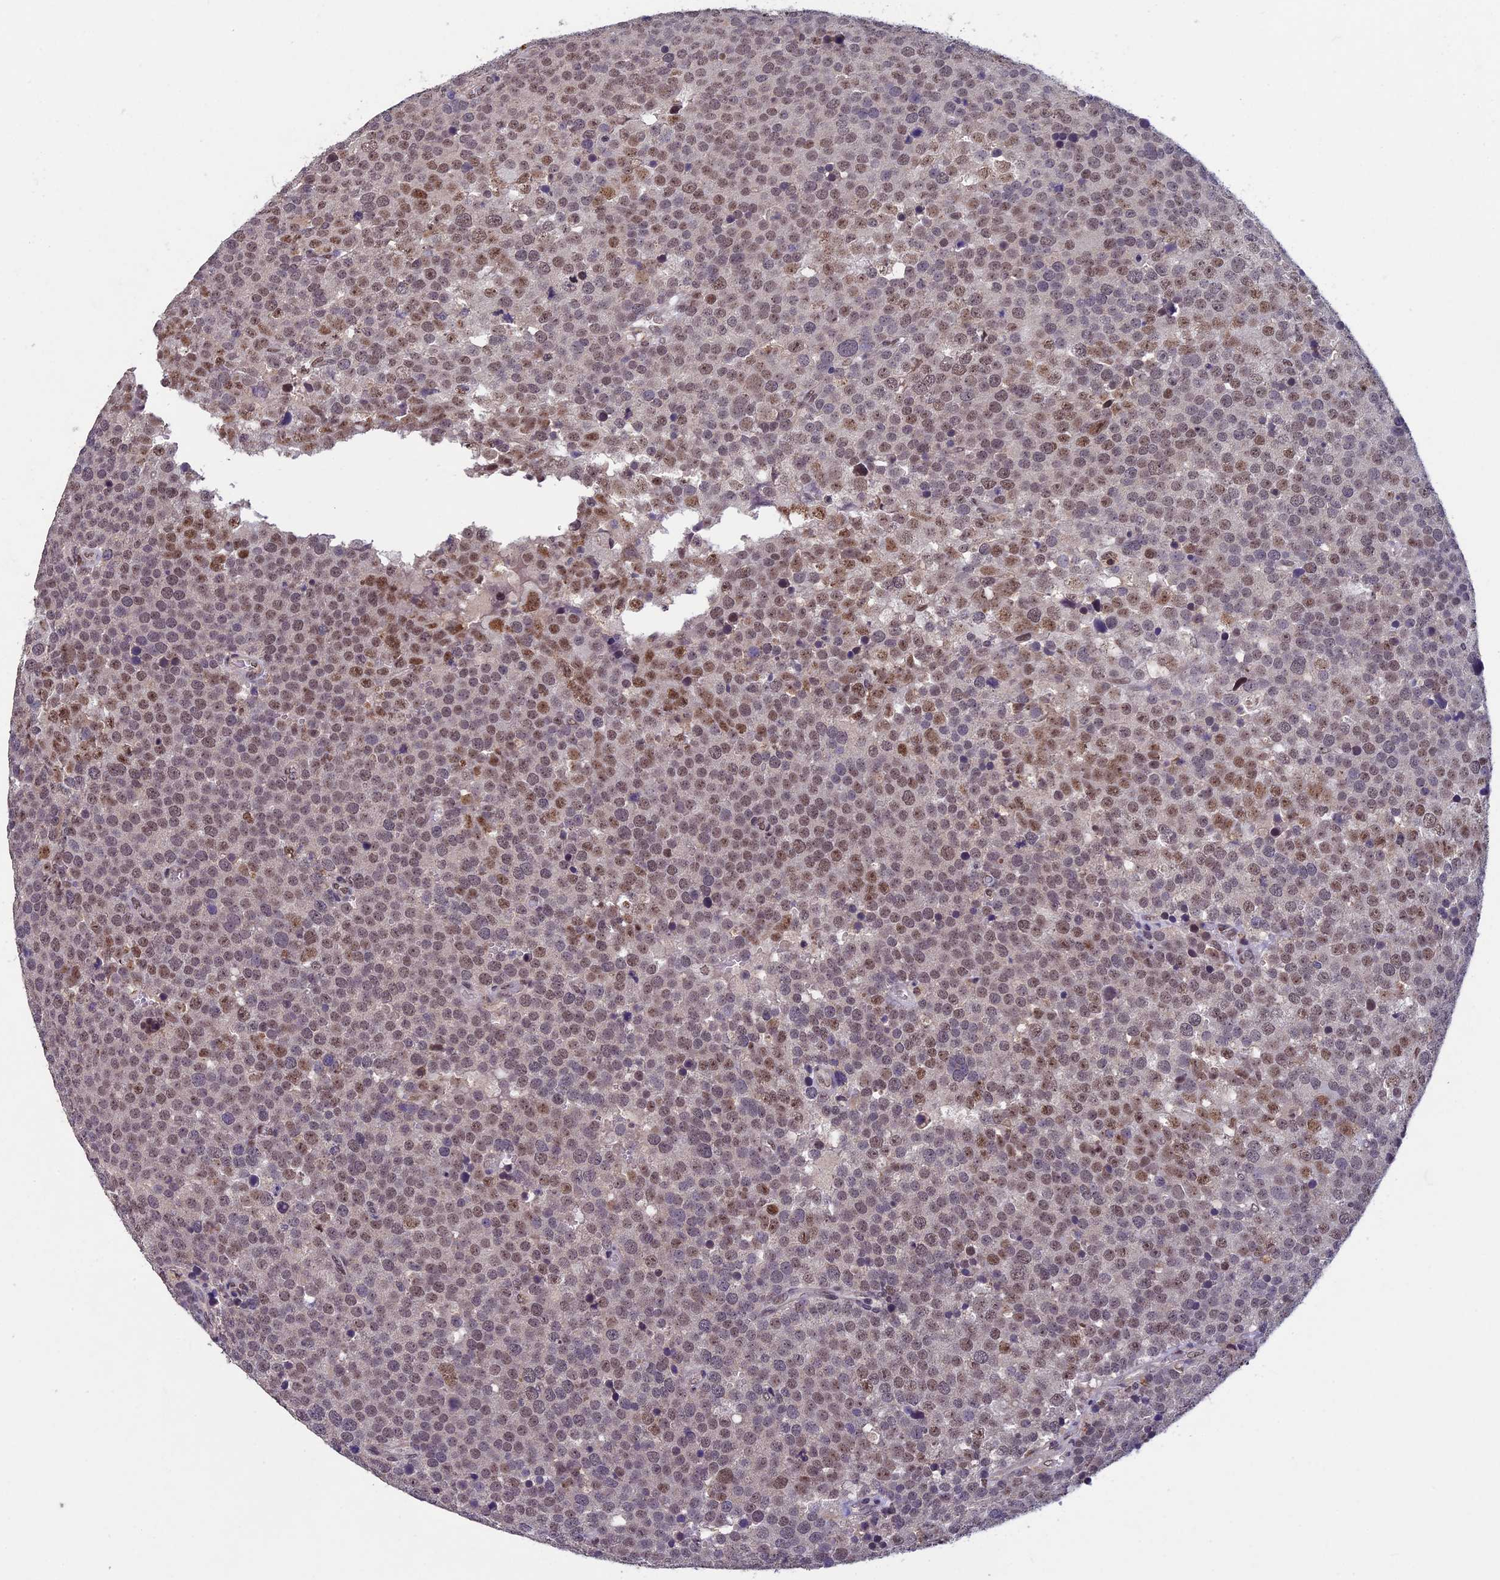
{"staining": {"intensity": "moderate", "quantity": ">75%", "location": "nuclear"}, "tissue": "testis cancer", "cell_type": "Tumor cells", "image_type": "cancer", "snomed": [{"axis": "morphology", "description": "Seminoma, NOS"}, {"axis": "topography", "description": "Testis"}], "caption": "High-magnification brightfield microscopy of testis cancer stained with DAB (brown) and counterstained with hematoxylin (blue). tumor cells exhibit moderate nuclear staining is present in approximately>75% of cells.", "gene": "RNF40", "patient": {"sex": "male", "age": 71}}